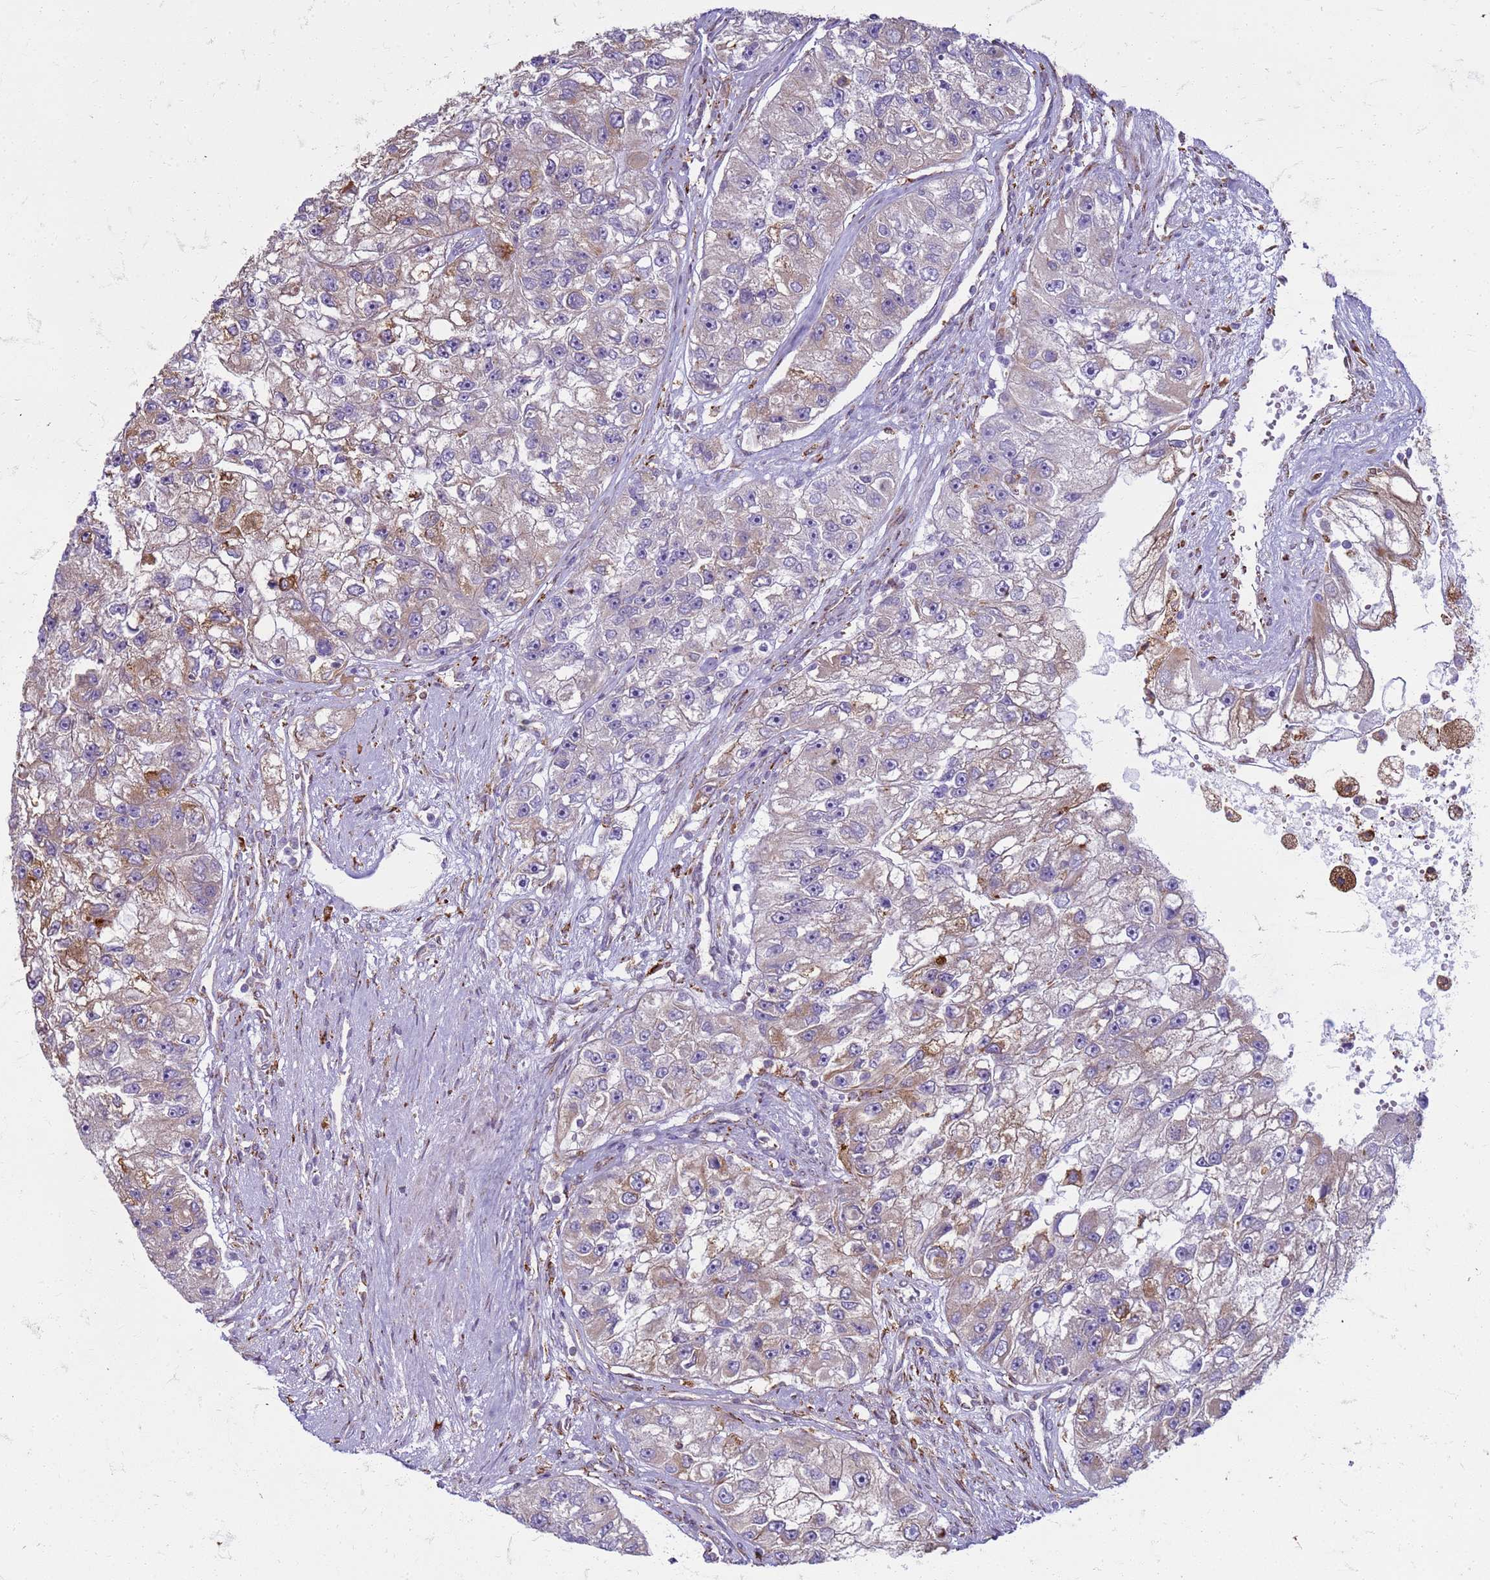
{"staining": {"intensity": "moderate", "quantity": "<25%", "location": "cytoplasmic/membranous"}, "tissue": "renal cancer", "cell_type": "Tumor cells", "image_type": "cancer", "snomed": [{"axis": "morphology", "description": "Adenocarcinoma, NOS"}, {"axis": "topography", "description": "Kidney"}], "caption": "Immunohistochemical staining of renal cancer reveals low levels of moderate cytoplasmic/membranous protein expression in approximately <25% of tumor cells. (DAB = brown stain, brightfield microscopy at high magnification).", "gene": "PDK3", "patient": {"sex": "male", "age": 63}}